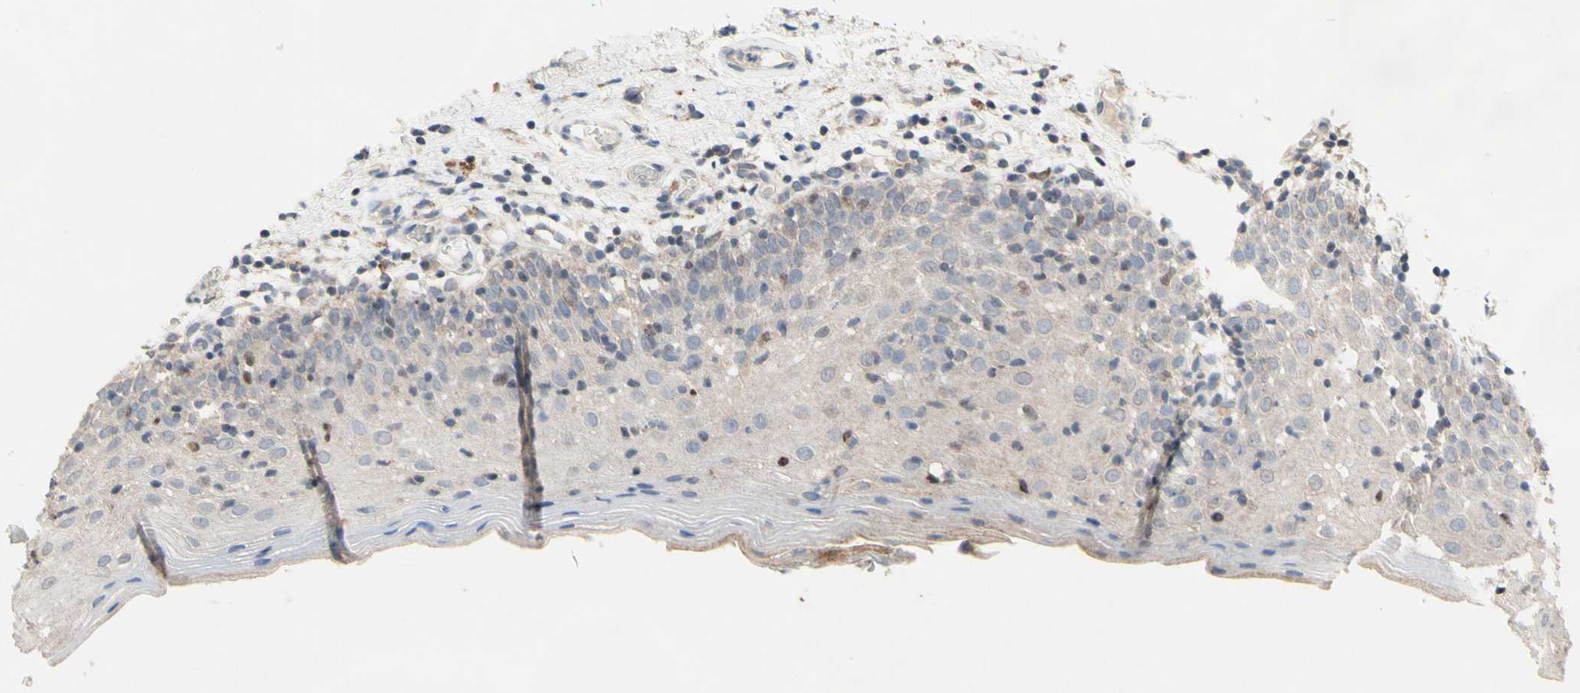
{"staining": {"intensity": "strong", "quantity": "<25%", "location": "nuclear"}, "tissue": "oral mucosa", "cell_type": "Squamous epithelial cells", "image_type": "normal", "snomed": [{"axis": "morphology", "description": "Normal tissue, NOS"}, {"axis": "morphology", "description": "Squamous cell carcinoma, NOS"}, {"axis": "topography", "description": "Skeletal muscle"}, {"axis": "topography", "description": "Oral tissue"}], "caption": "Unremarkable oral mucosa displays strong nuclear positivity in approximately <25% of squamous epithelial cells, visualized by immunohistochemistry.", "gene": "NLRP1", "patient": {"sex": "male", "age": 71}}